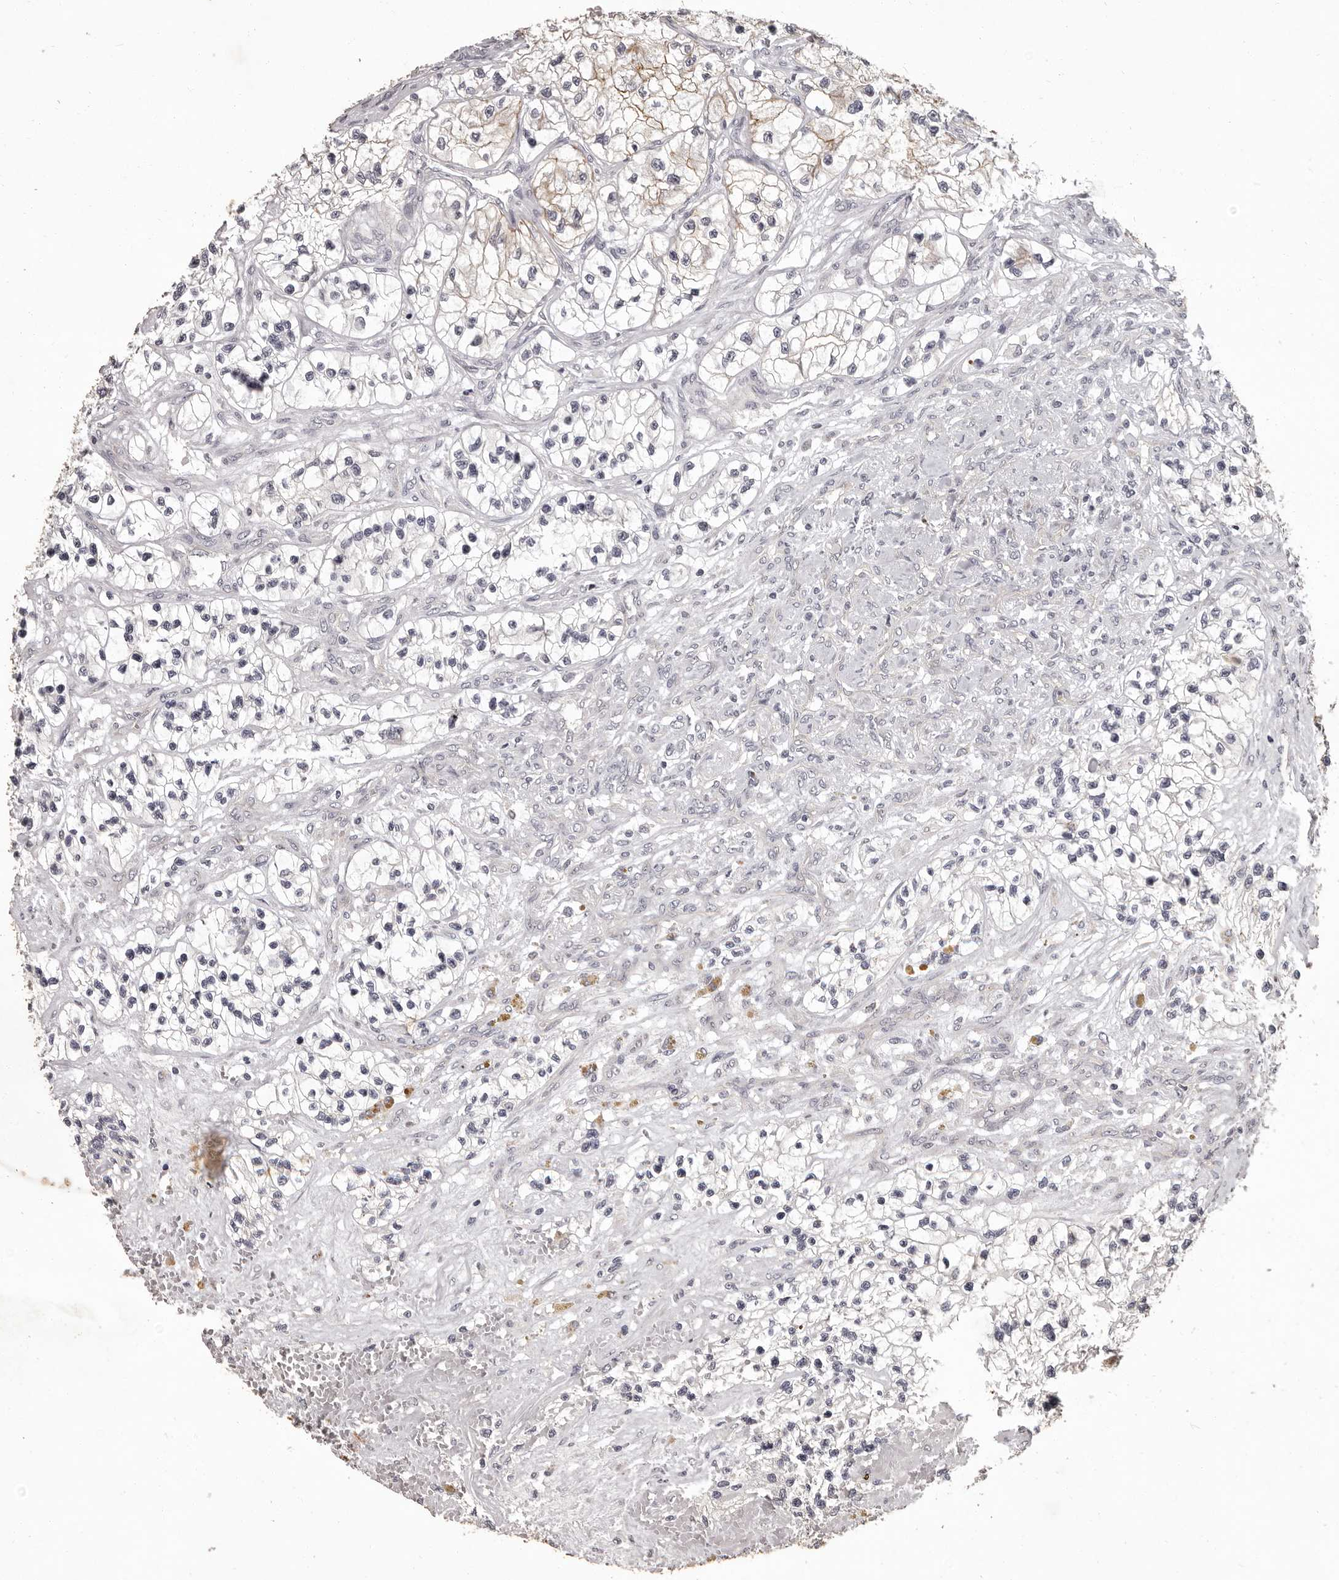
{"staining": {"intensity": "weak", "quantity": "<25%", "location": "cytoplasmic/membranous"}, "tissue": "renal cancer", "cell_type": "Tumor cells", "image_type": "cancer", "snomed": [{"axis": "morphology", "description": "Adenocarcinoma, NOS"}, {"axis": "topography", "description": "Kidney"}], "caption": "Immunohistochemistry micrograph of neoplastic tissue: human renal cancer stained with DAB displays no significant protein expression in tumor cells.", "gene": "GPR78", "patient": {"sex": "female", "age": 57}}